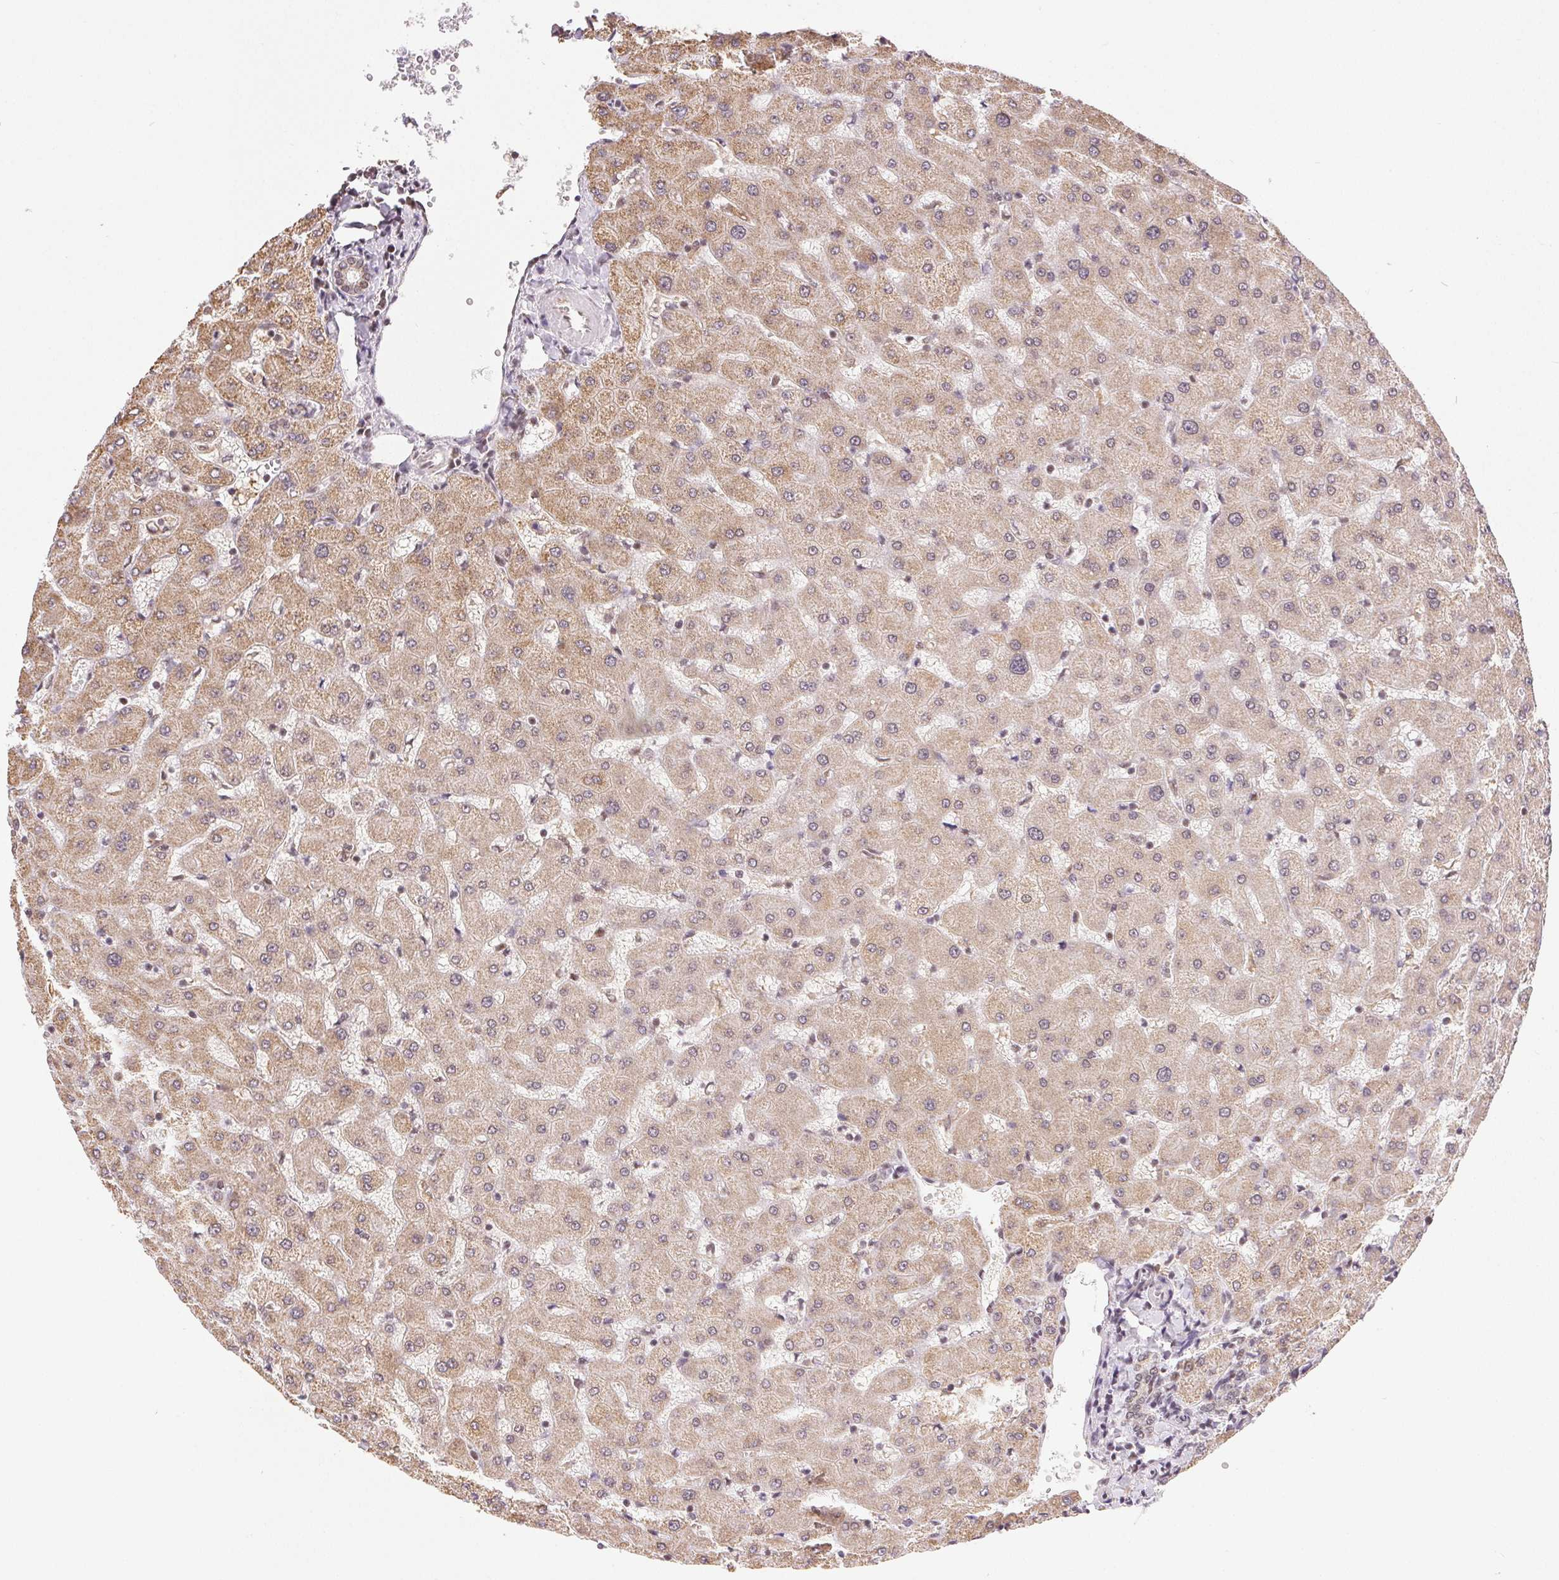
{"staining": {"intensity": "weak", "quantity": ">75%", "location": "cytoplasmic/membranous,nuclear"}, "tissue": "liver", "cell_type": "Cholangiocytes", "image_type": "normal", "snomed": [{"axis": "morphology", "description": "Normal tissue, NOS"}, {"axis": "topography", "description": "Liver"}], "caption": "Immunohistochemistry of benign liver exhibits low levels of weak cytoplasmic/membranous,nuclear expression in about >75% of cholangiocytes.", "gene": "PIWIL4", "patient": {"sex": "female", "age": 63}}